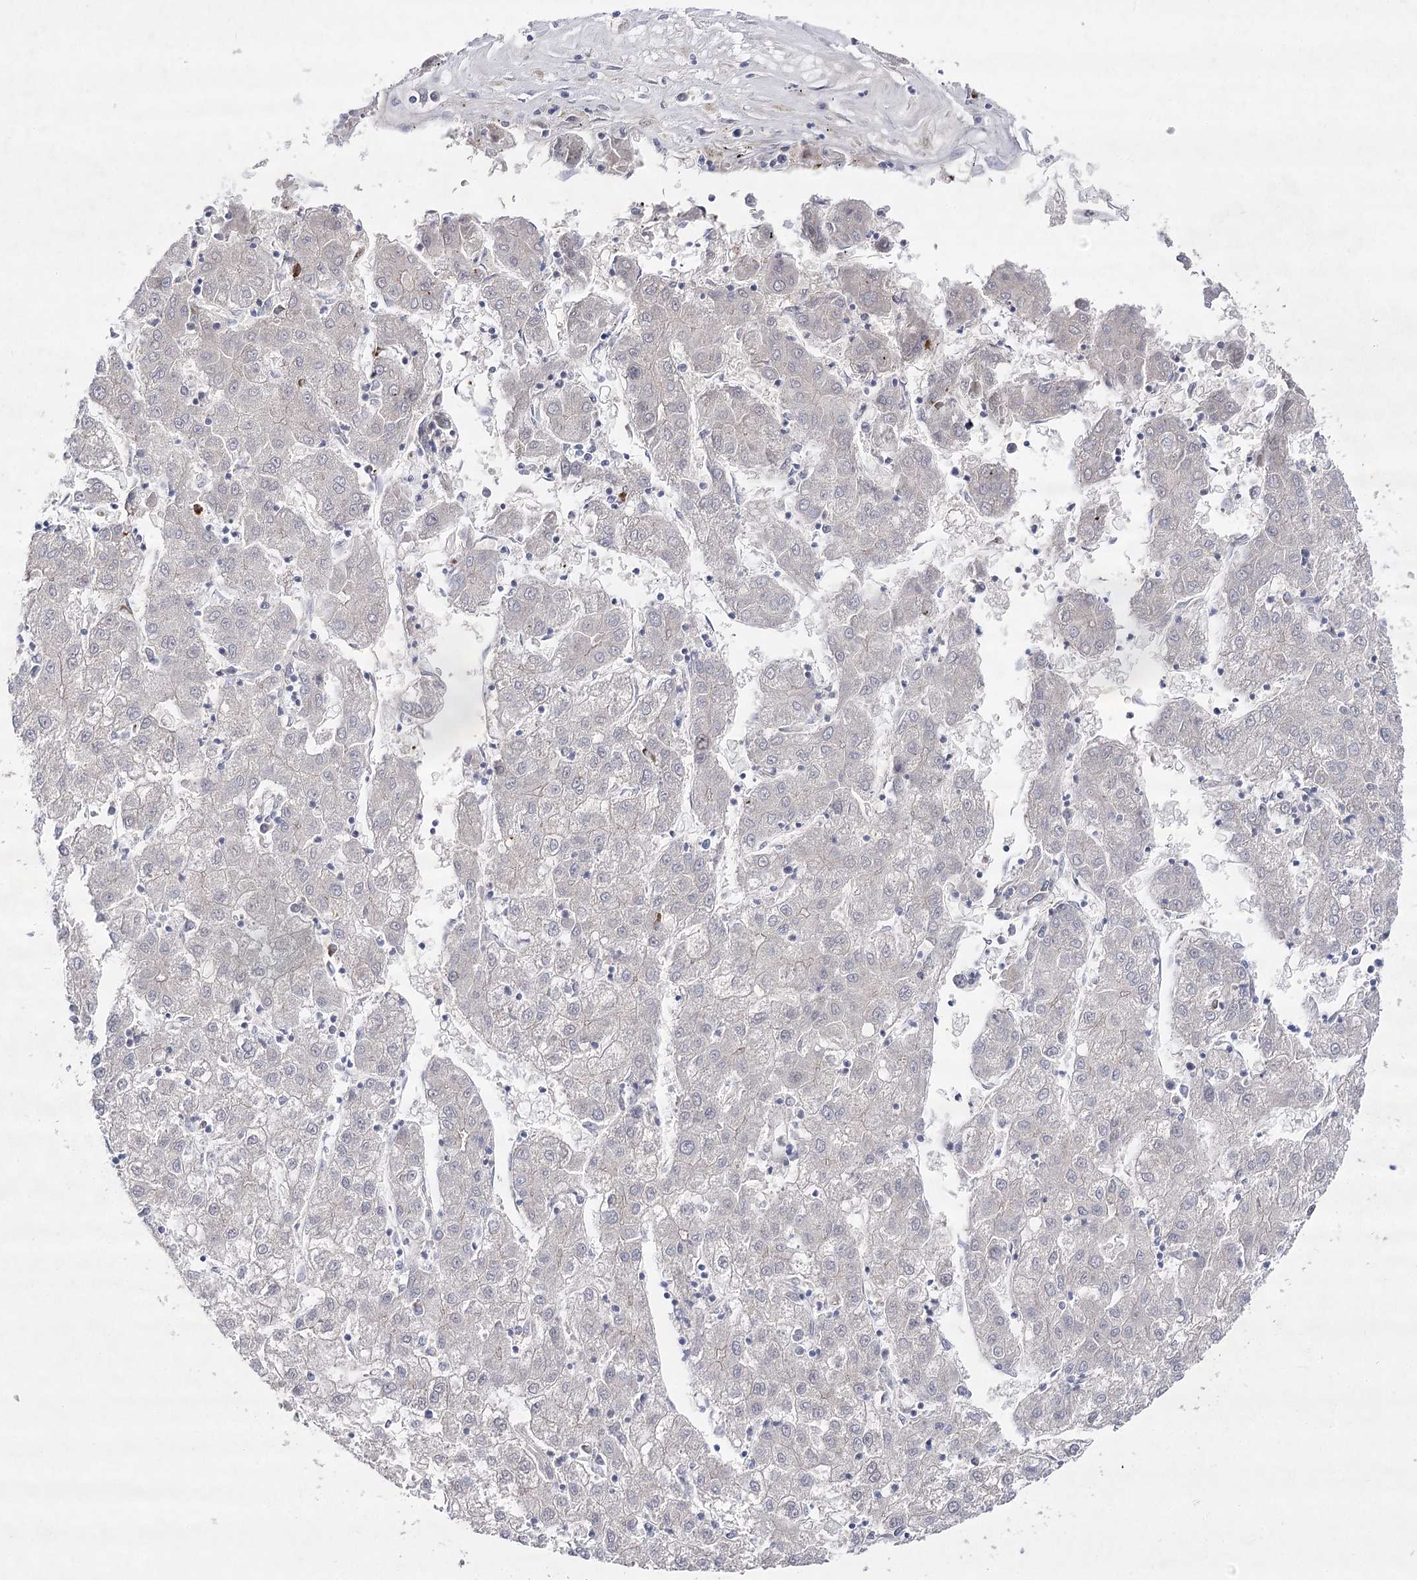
{"staining": {"intensity": "negative", "quantity": "none", "location": "none"}, "tissue": "liver cancer", "cell_type": "Tumor cells", "image_type": "cancer", "snomed": [{"axis": "morphology", "description": "Carcinoma, Hepatocellular, NOS"}, {"axis": "topography", "description": "Liver"}], "caption": "Micrograph shows no significant protein staining in tumor cells of liver cancer. Brightfield microscopy of IHC stained with DAB (brown) and hematoxylin (blue), captured at high magnification.", "gene": "ARHGAP32", "patient": {"sex": "male", "age": 72}}